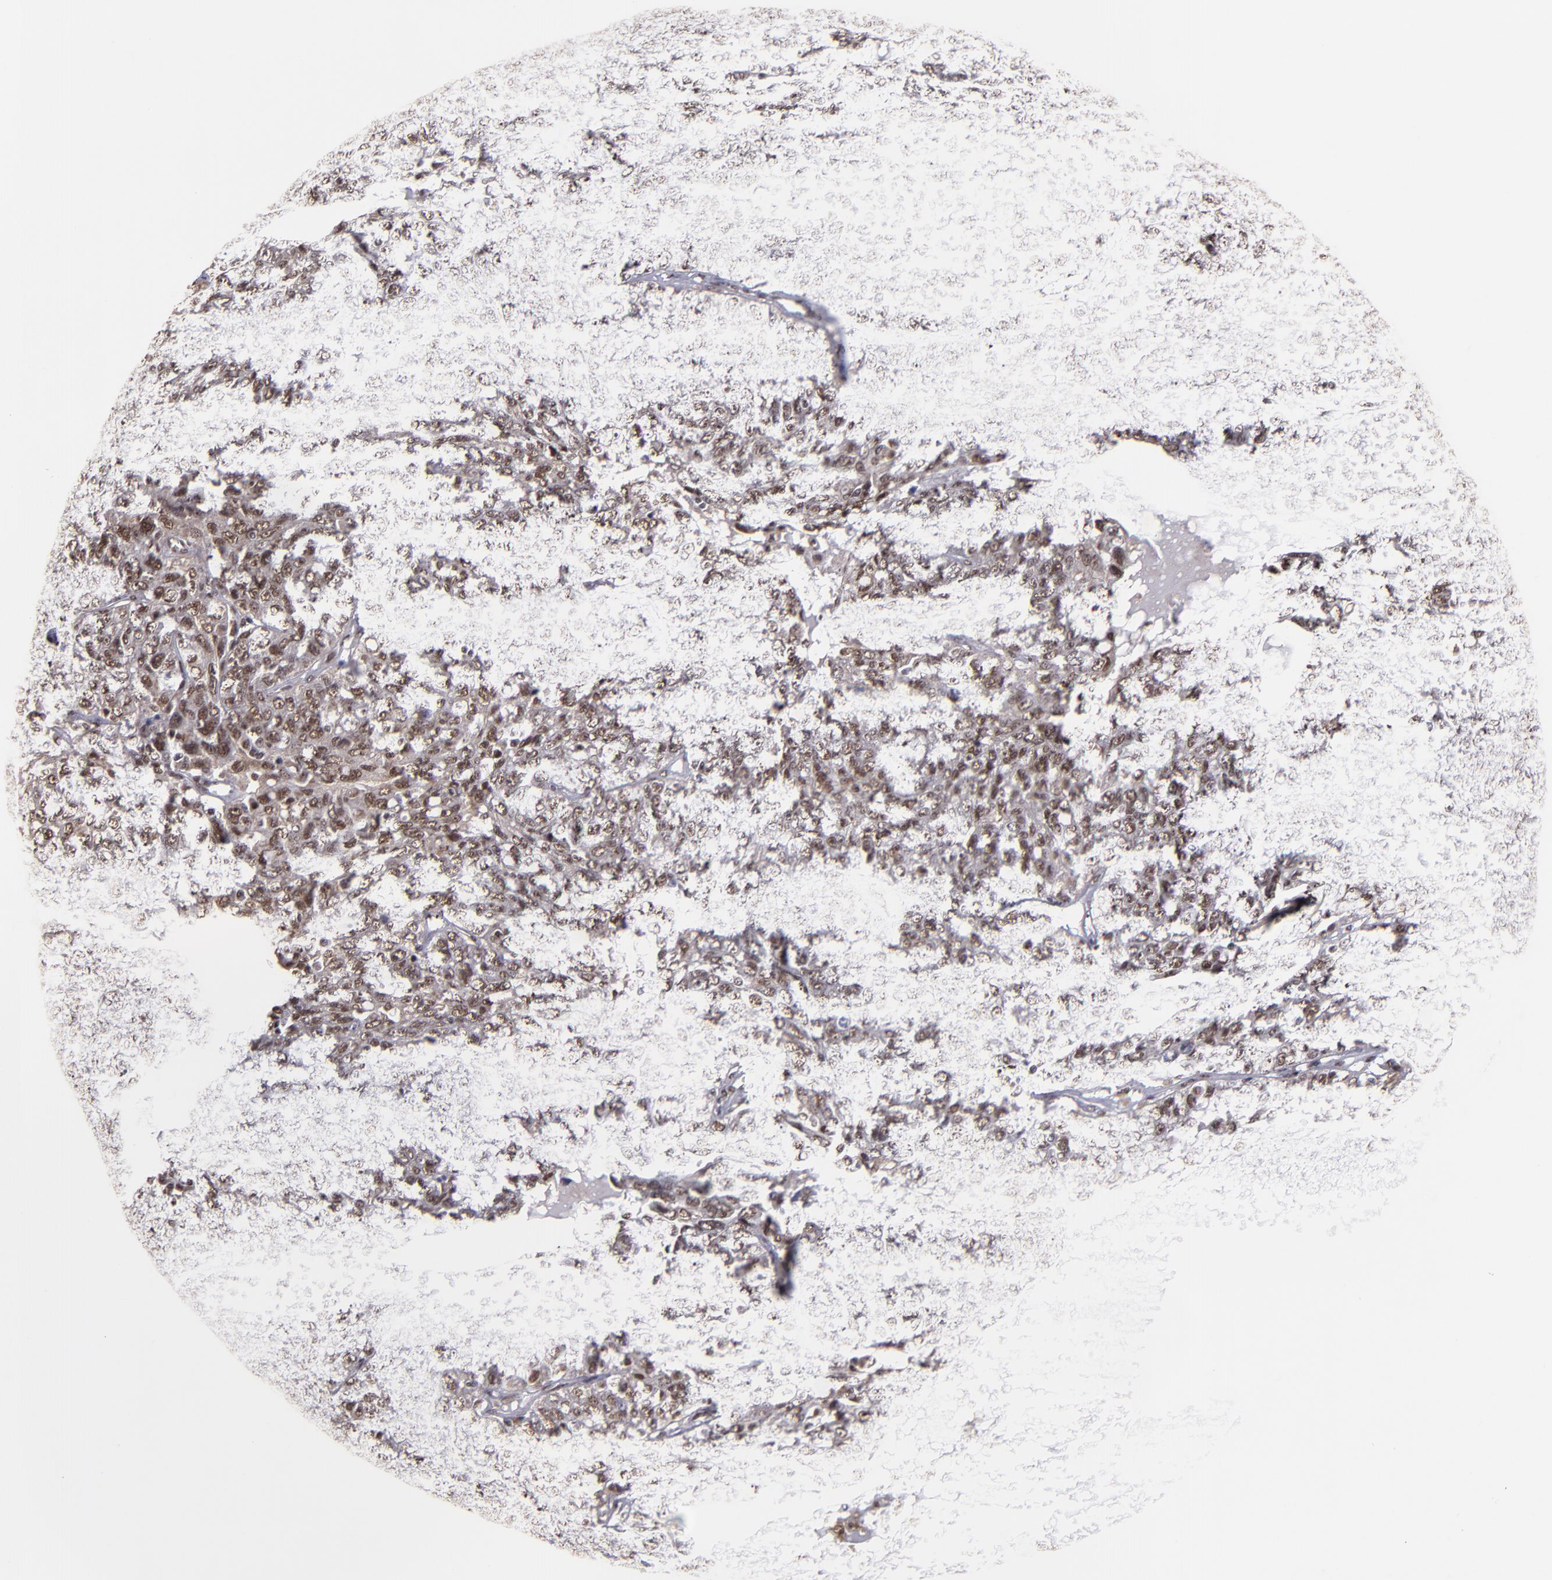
{"staining": {"intensity": "weak", "quantity": ">75%", "location": "nuclear"}, "tissue": "ovarian cancer", "cell_type": "Tumor cells", "image_type": "cancer", "snomed": [{"axis": "morphology", "description": "Cystadenocarcinoma, serous, NOS"}, {"axis": "topography", "description": "Ovary"}], "caption": "An immunohistochemistry (IHC) photomicrograph of neoplastic tissue is shown. Protein staining in brown highlights weak nuclear positivity in ovarian serous cystadenocarcinoma within tumor cells.", "gene": "SP1", "patient": {"sex": "female", "age": 71}}